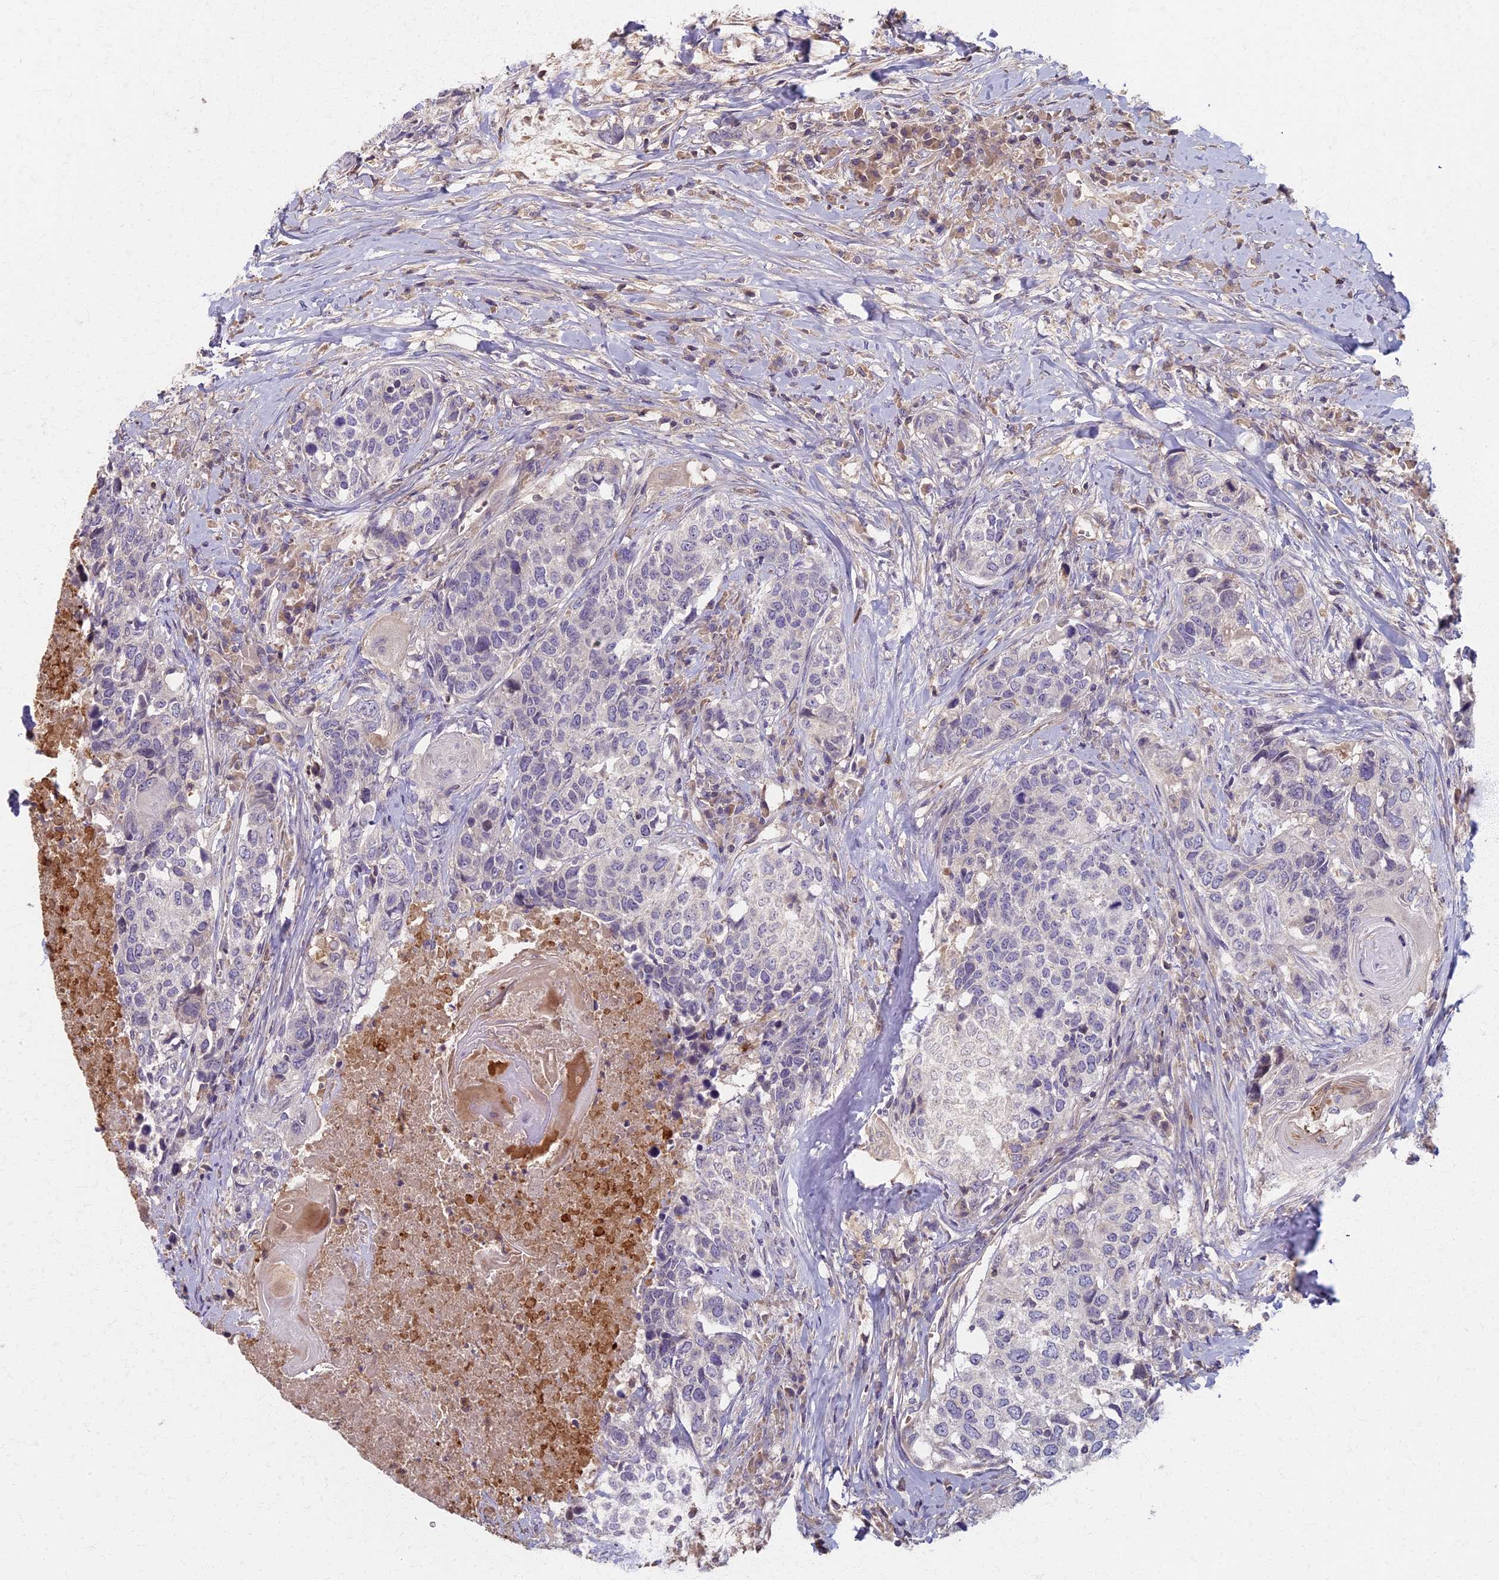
{"staining": {"intensity": "negative", "quantity": "none", "location": "none"}, "tissue": "head and neck cancer", "cell_type": "Tumor cells", "image_type": "cancer", "snomed": [{"axis": "morphology", "description": "Squamous cell carcinoma, NOS"}, {"axis": "topography", "description": "Head-Neck"}], "caption": "The immunohistochemistry photomicrograph has no significant staining in tumor cells of head and neck squamous cell carcinoma tissue. The staining was performed using DAB to visualize the protein expression in brown, while the nuclei were stained in blue with hematoxylin (Magnification: 20x).", "gene": "AP4E1", "patient": {"sex": "male", "age": 66}}